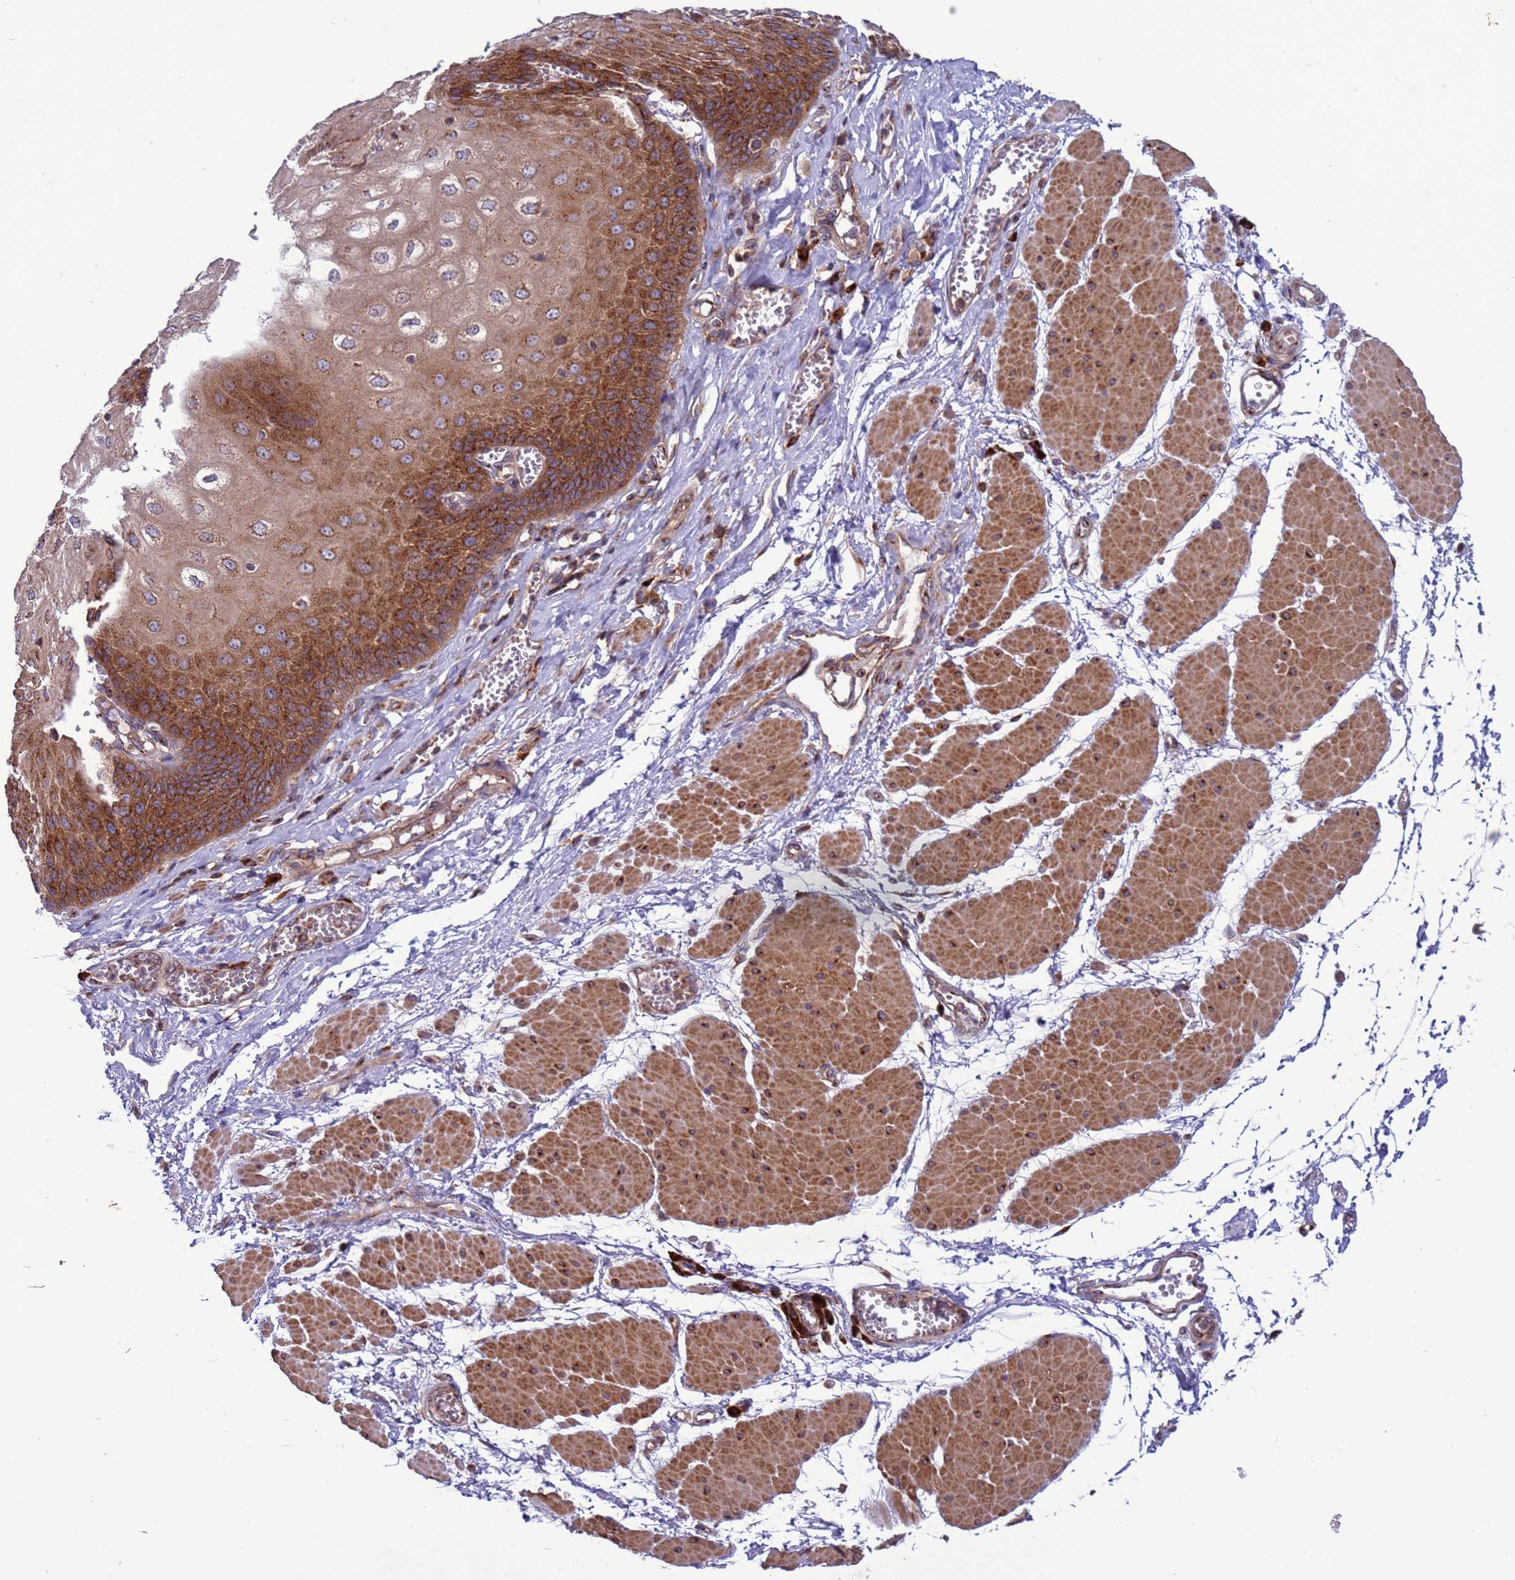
{"staining": {"intensity": "strong", "quantity": ">75%", "location": "cytoplasmic/membranous"}, "tissue": "esophagus", "cell_type": "Squamous epithelial cells", "image_type": "normal", "snomed": [{"axis": "morphology", "description": "Normal tissue, NOS"}, {"axis": "topography", "description": "Esophagus"}], "caption": "Immunohistochemistry (DAB (3,3'-diaminobenzidine)) staining of unremarkable human esophagus displays strong cytoplasmic/membranous protein expression in about >75% of squamous epithelial cells.", "gene": "ZC3HAV1", "patient": {"sex": "male", "age": 60}}